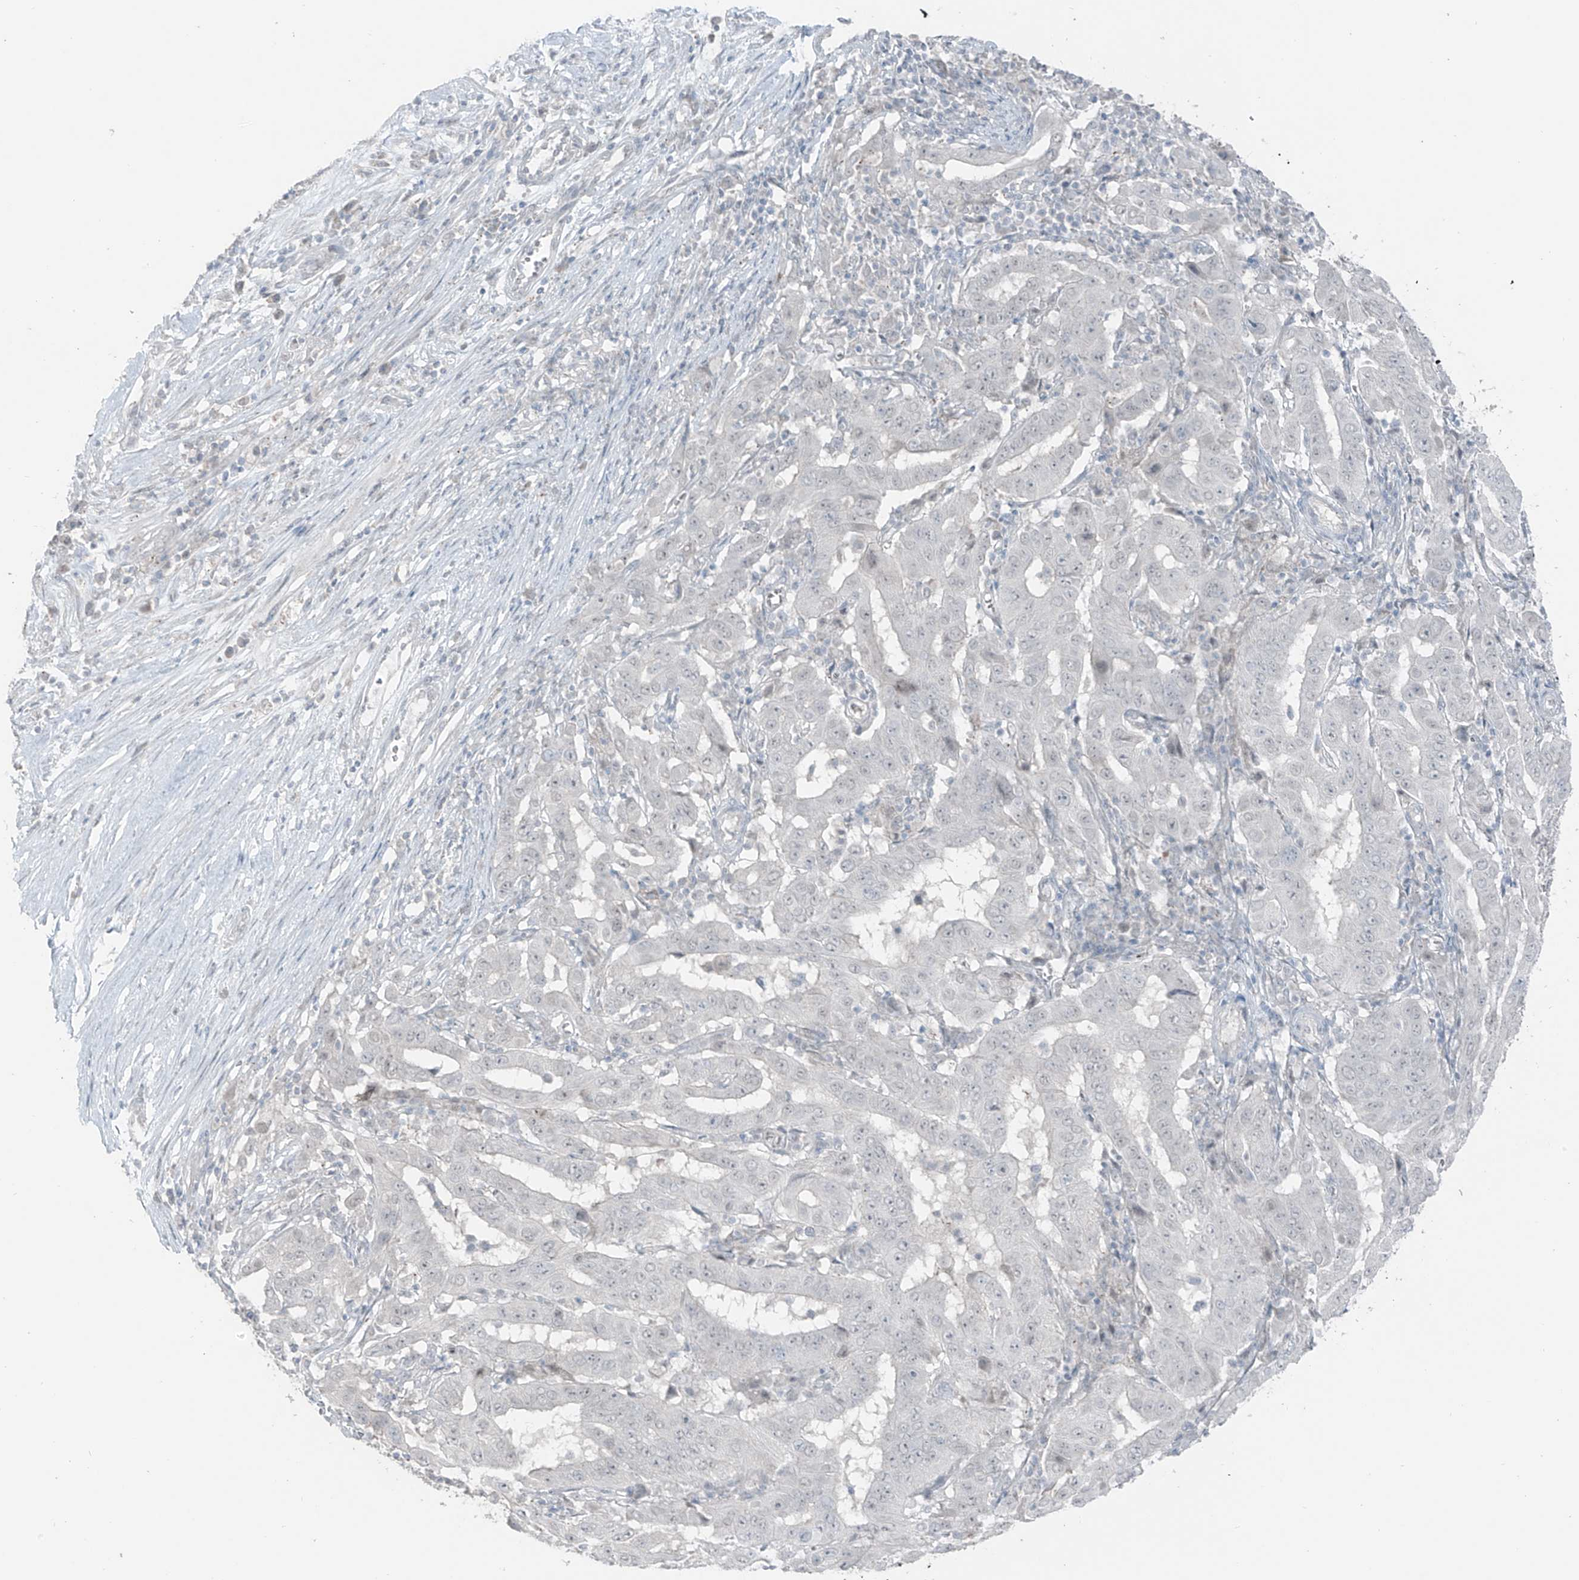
{"staining": {"intensity": "negative", "quantity": "none", "location": "none"}, "tissue": "pancreatic cancer", "cell_type": "Tumor cells", "image_type": "cancer", "snomed": [{"axis": "morphology", "description": "Adenocarcinoma, NOS"}, {"axis": "topography", "description": "Pancreas"}], "caption": "The histopathology image shows no significant expression in tumor cells of pancreatic cancer (adenocarcinoma). Nuclei are stained in blue.", "gene": "PRDM6", "patient": {"sex": "male", "age": 63}}